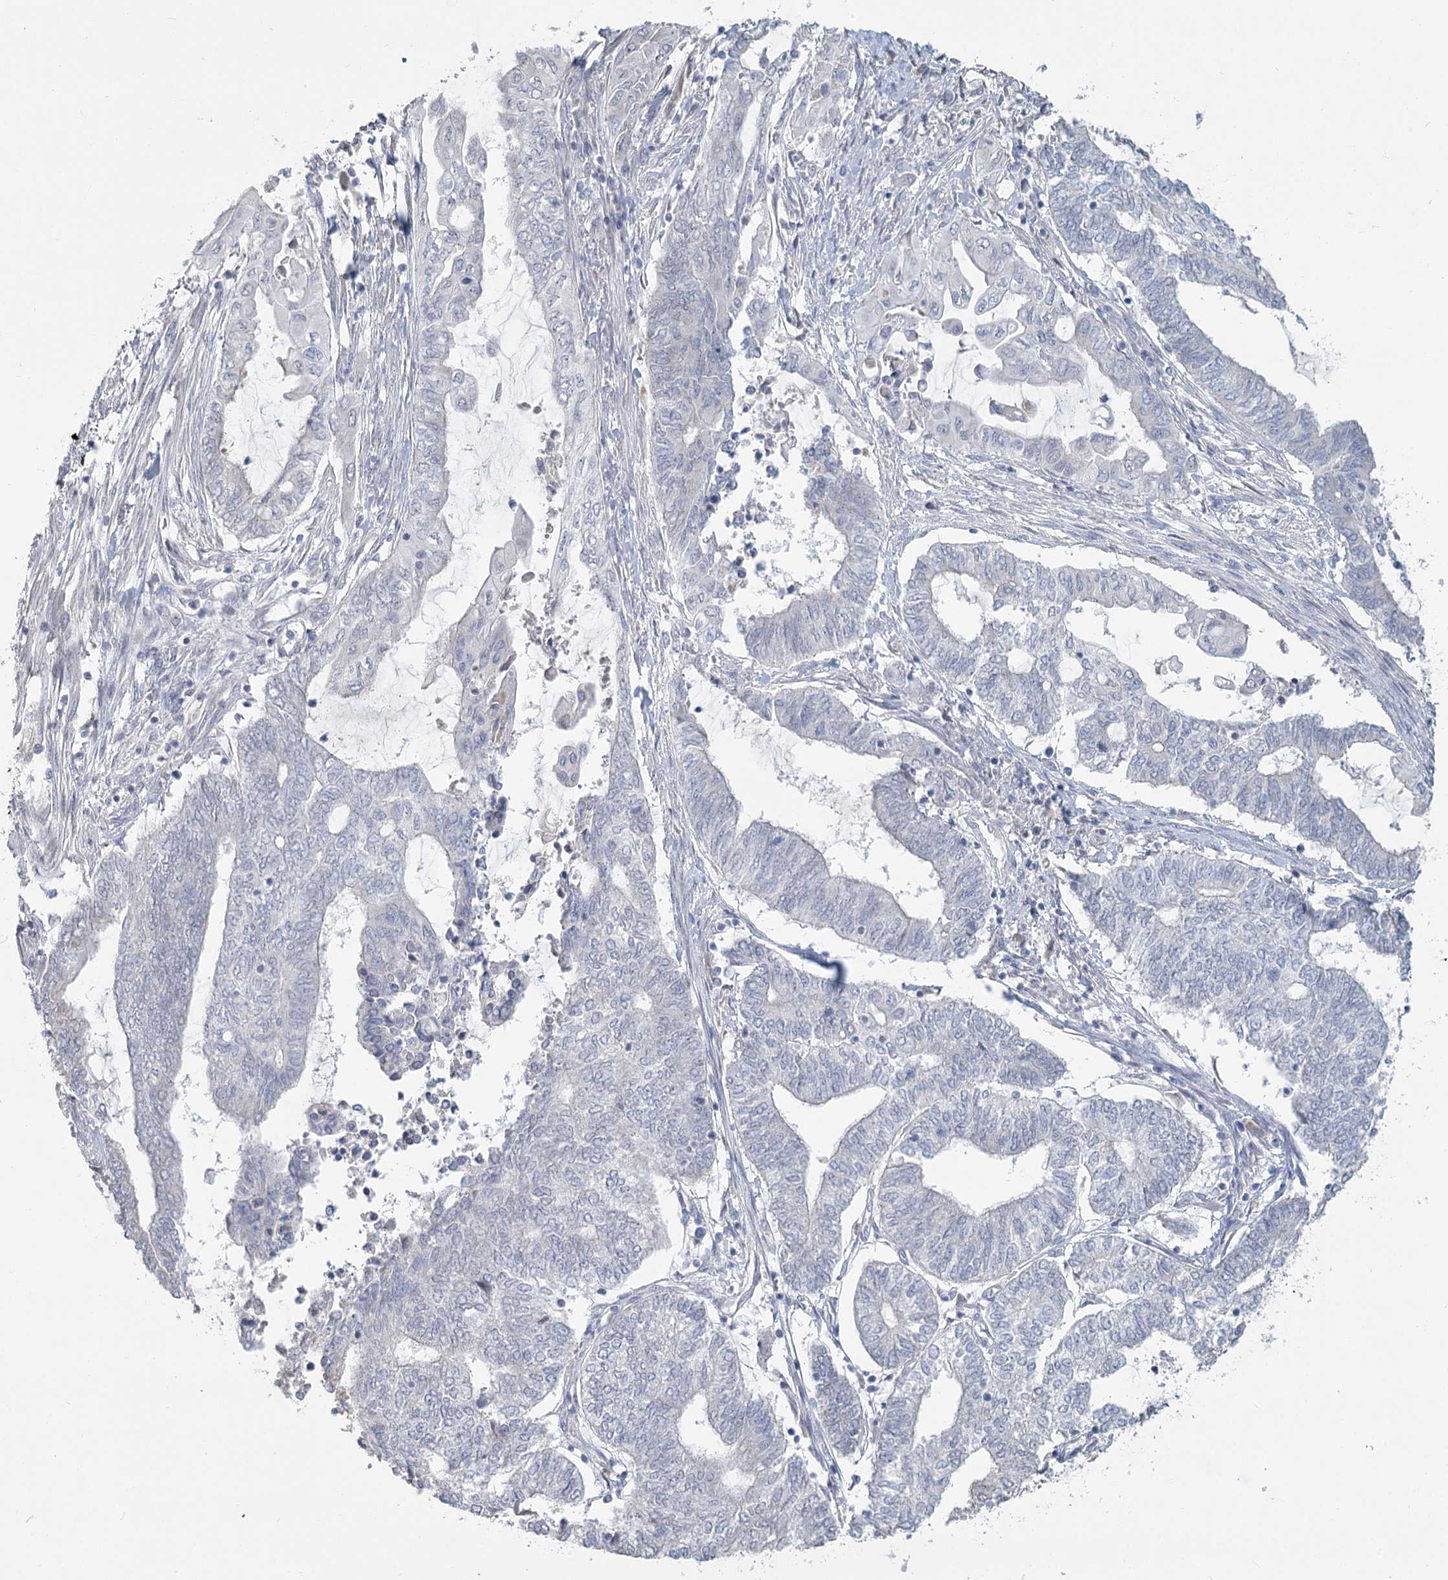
{"staining": {"intensity": "negative", "quantity": "none", "location": "none"}, "tissue": "endometrial cancer", "cell_type": "Tumor cells", "image_type": "cancer", "snomed": [{"axis": "morphology", "description": "Adenocarcinoma, NOS"}, {"axis": "topography", "description": "Uterus"}, {"axis": "topography", "description": "Endometrium"}], "caption": "Tumor cells show no significant protein positivity in adenocarcinoma (endometrial).", "gene": "SLC9A3", "patient": {"sex": "female", "age": 70}}